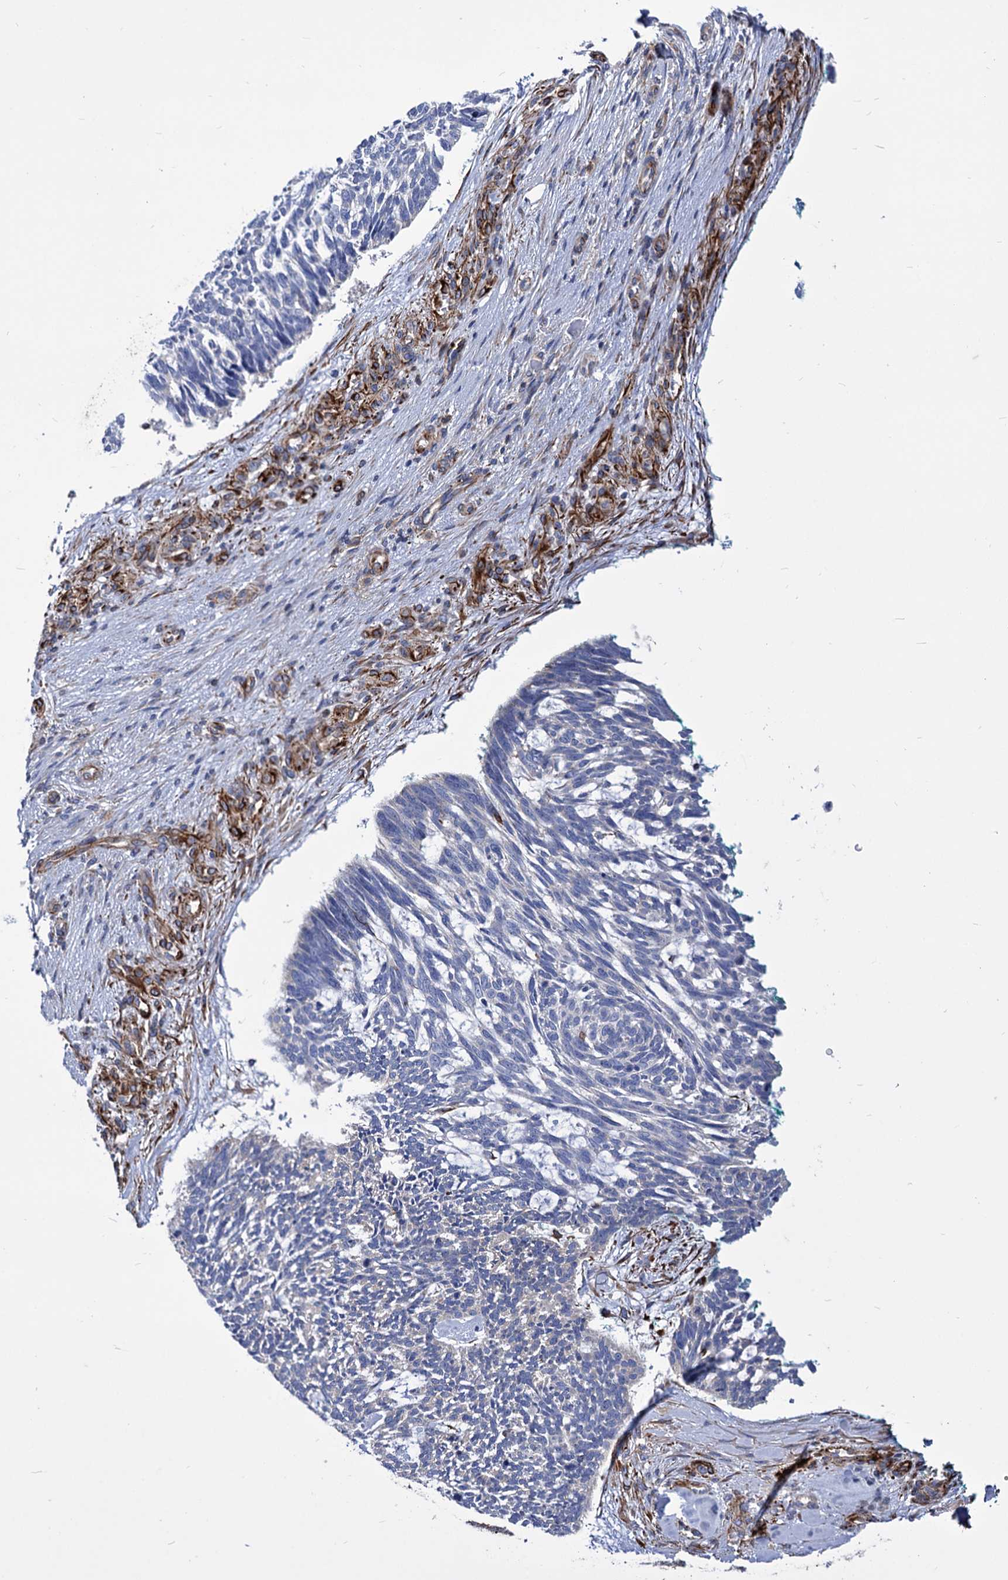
{"staining": {"intensity": "negative", "quantity": "none", "location": "none"}, "tissue": "skin cancer", "cell_type": "Tumor cells", "image_type": "cancer", "snomed": [{"axis": "morphology", "description": "Basal cell carcinoma"}, {"axis": "topography", "description": "Skin"}], "caption": "Immunohistochemistry (IHC) histopathology image of neoplastic tissue: human skin basal cell carcinoma stained with DAB (3,3'-diaminobenzidine) reveals no significant protein expression in tumor cells. The staining is performed using DAB brown chromogen with nuclei counter-stained in using hematoxylin.", "gene": "AXL", "patient": {"sex": "male", "age": 88}}